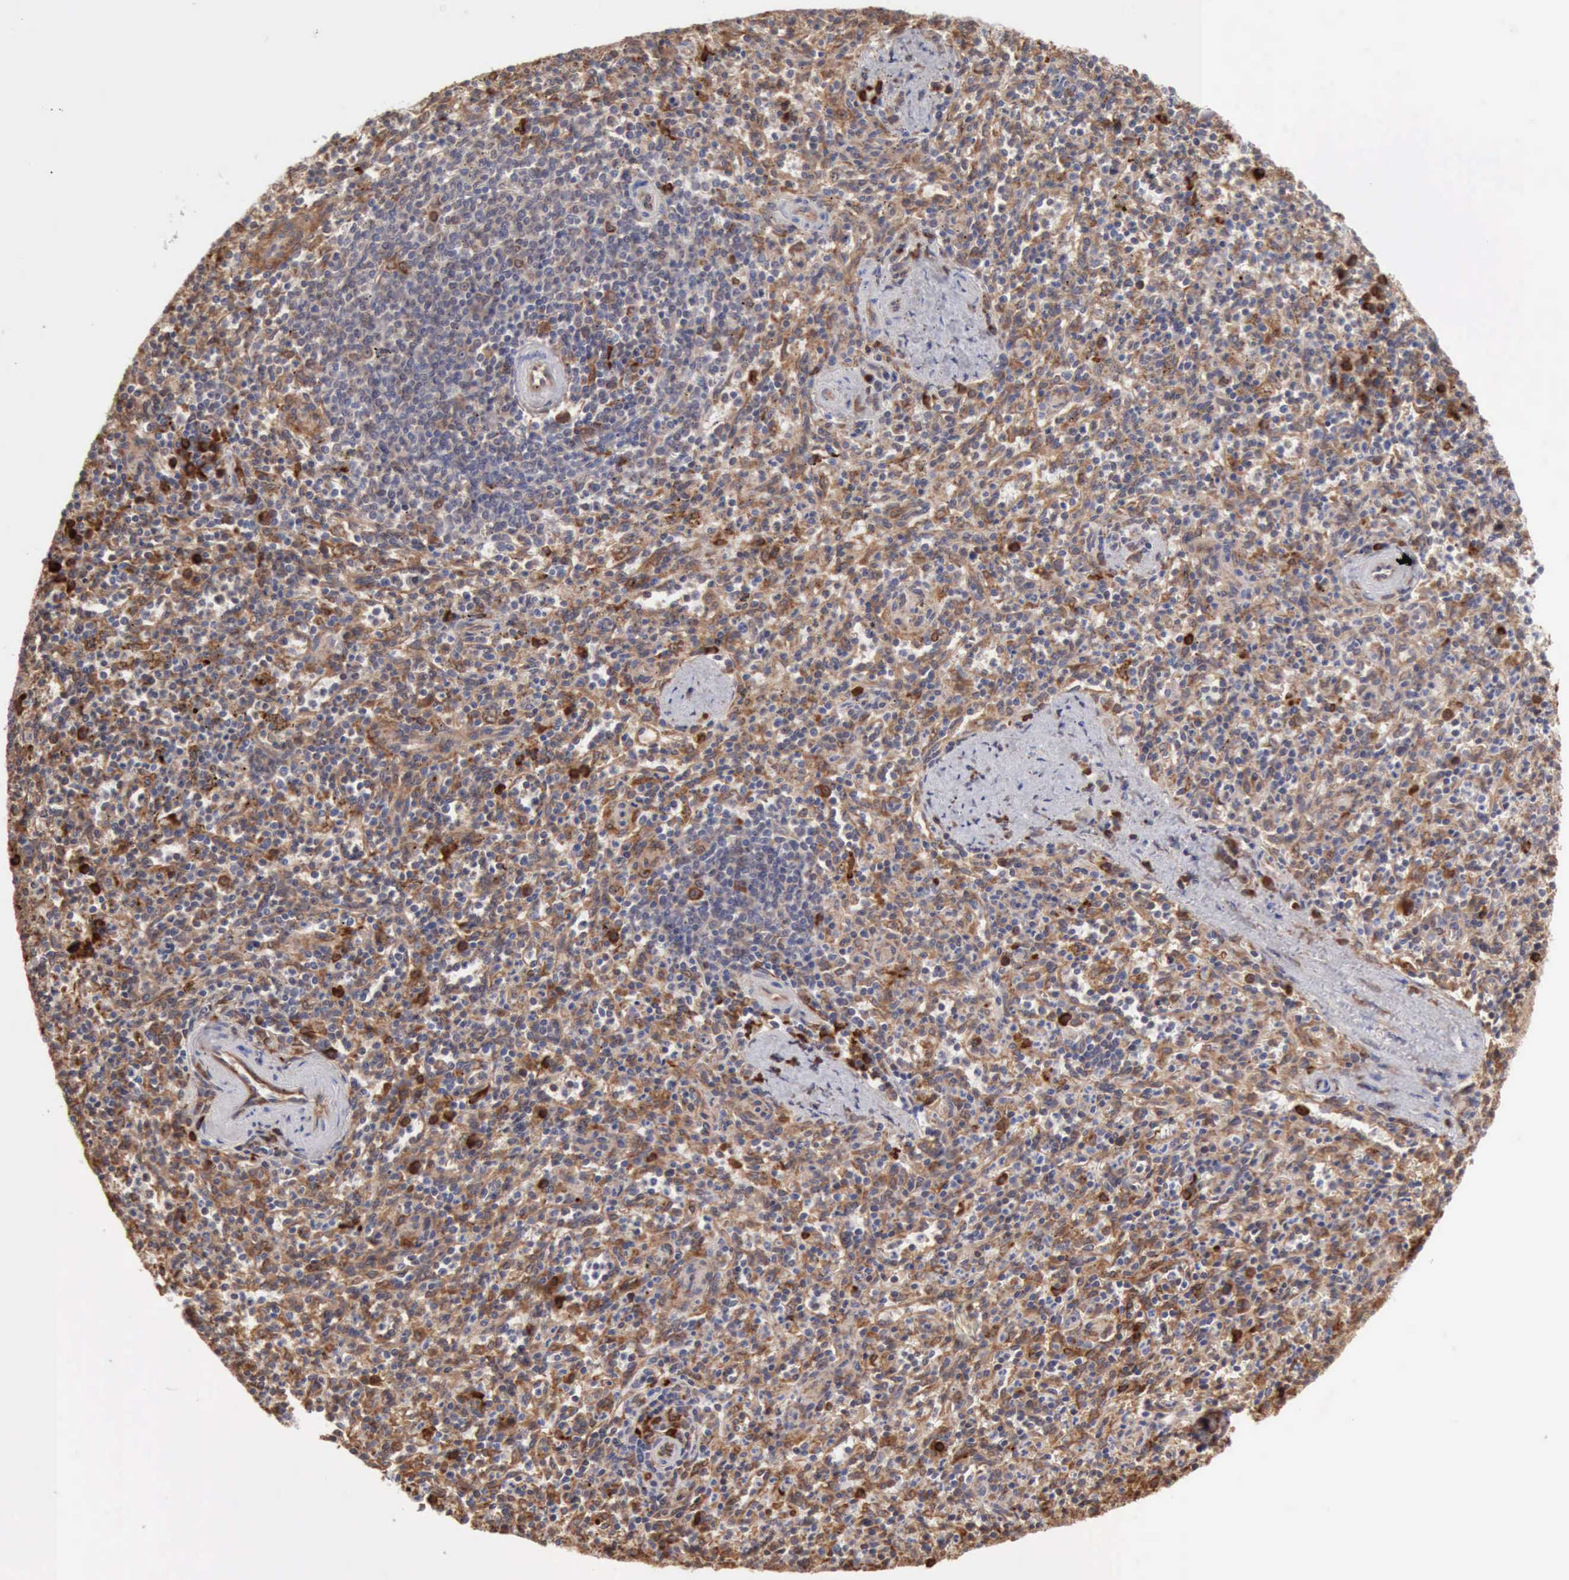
{"staining": {"intensity": "strong", "quantity": "<25%", "location": "cytoplasmic/membranous"}, "tissue": "spleen", "cell_type": "Cells in red pulp", "image_type": "normal", "snomed": [{"axis": "morphology", "description": "Normal tissue, NOS"}, {"axis": "topography", "description": "Spleen"}], "caption": "The histopathology image demonstrates a brown stain indicating the presence of a protein in the cytoplasmic/membranous of cells in red pulp in spleen. The protein is stained brown, and the nuclei are stained in blue (DAB (3,3'-diaminobenzidine) IHC with brightfield microscopy, high magnification).", "gene": "APOL2", "patient": {"sex": "male", "age": 72}}